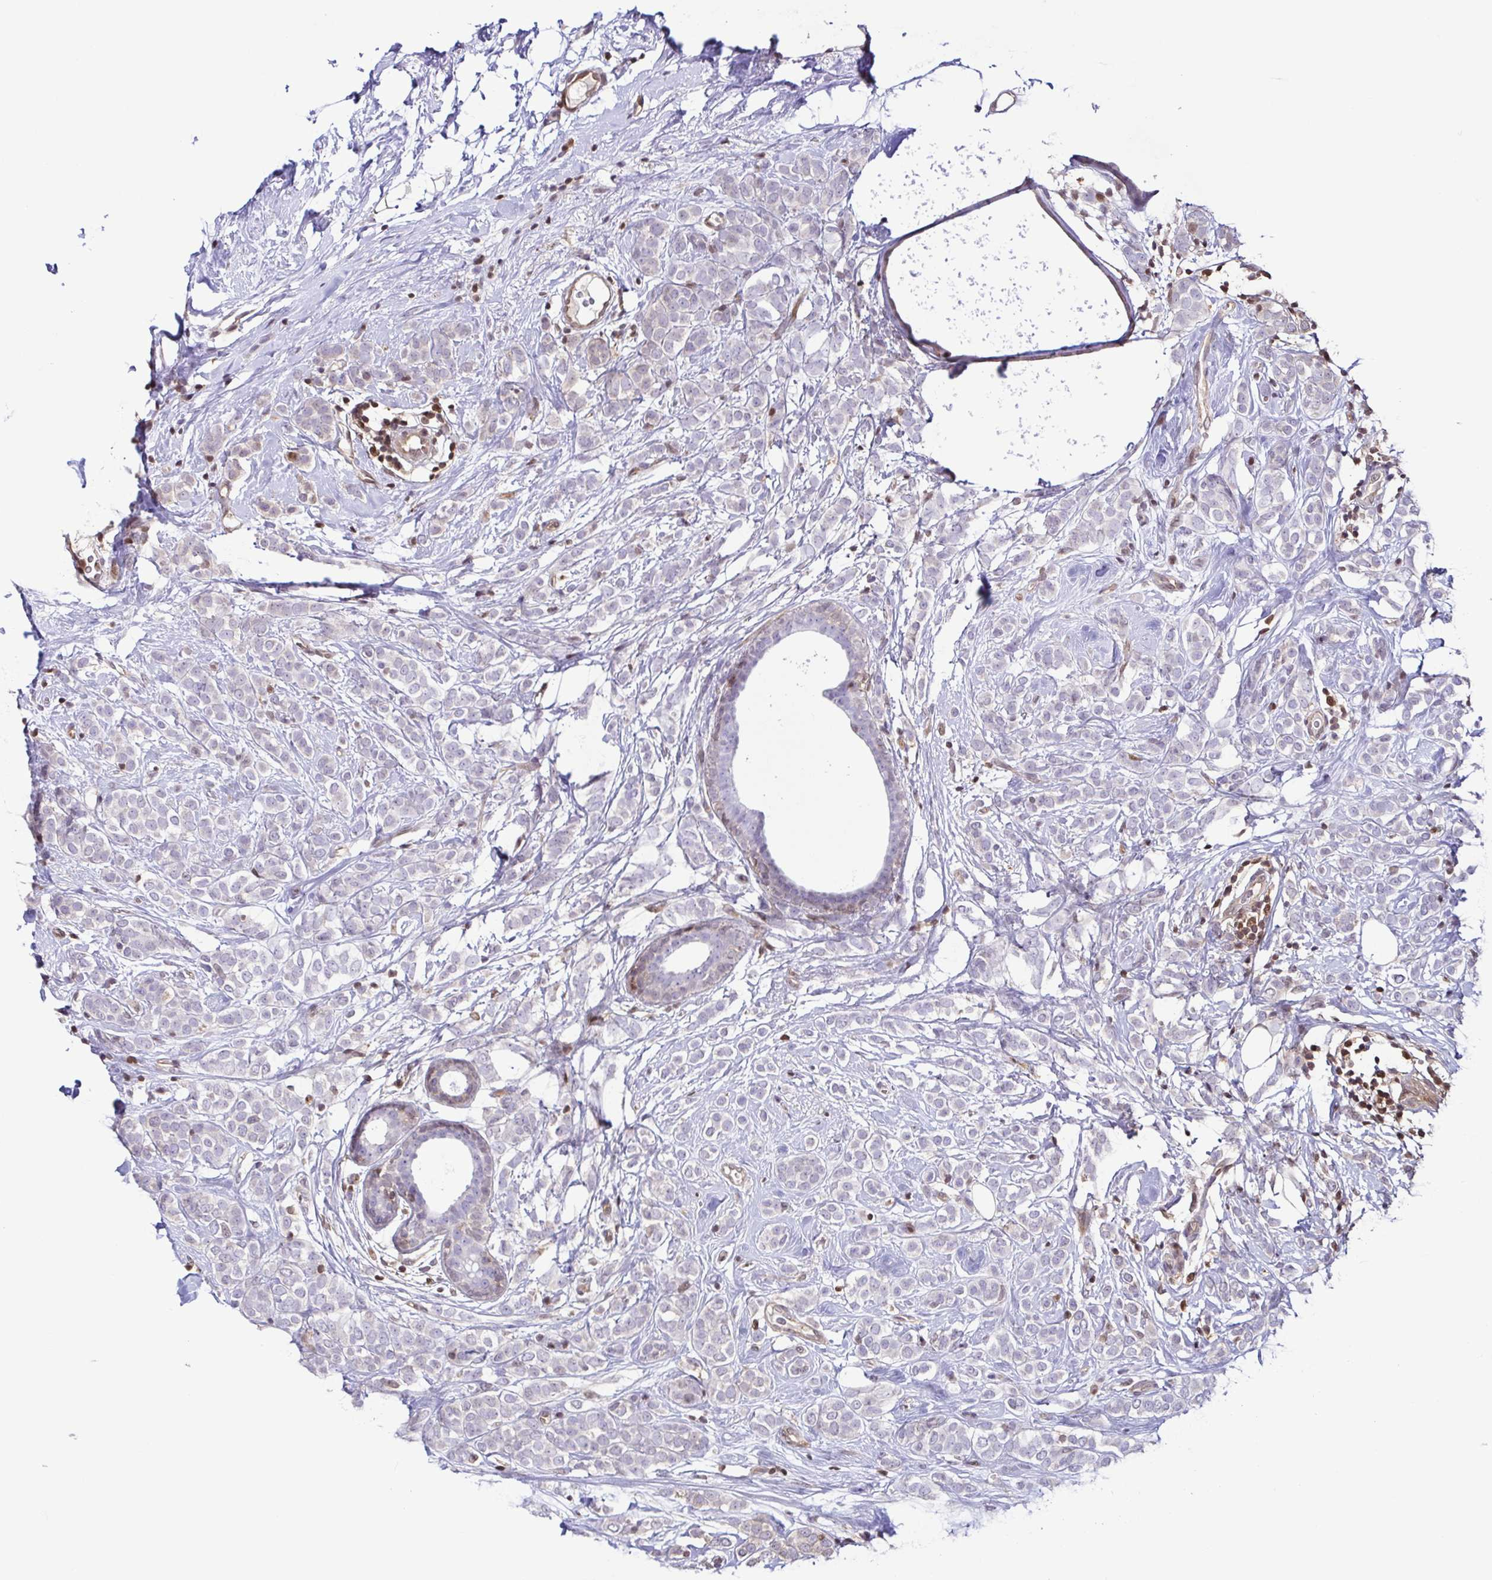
{"staining": {"intensity": "negative", "quantity": "none", "location": "none"}, "tissue": "breast cancer", "cell_type": "Tumor cells", "image_type": "cancer", "snomed": [{"axis": "morphology", "description": "Lobular carcinoma"}, {"axis": "topography", "description": "Breast"}], "caption": "High magnification brightfield microscopy of breast cancer (lobular carcinoma) stained with DAB (brown) and counterstained with hematoxylin (blue): tumor cells show no significant expression. (Immunohistochemistry (ihc), brightfield microscopy, high magnification).", "gene": "PSMB9", "patient": {"sex": "female", "age": 49}}